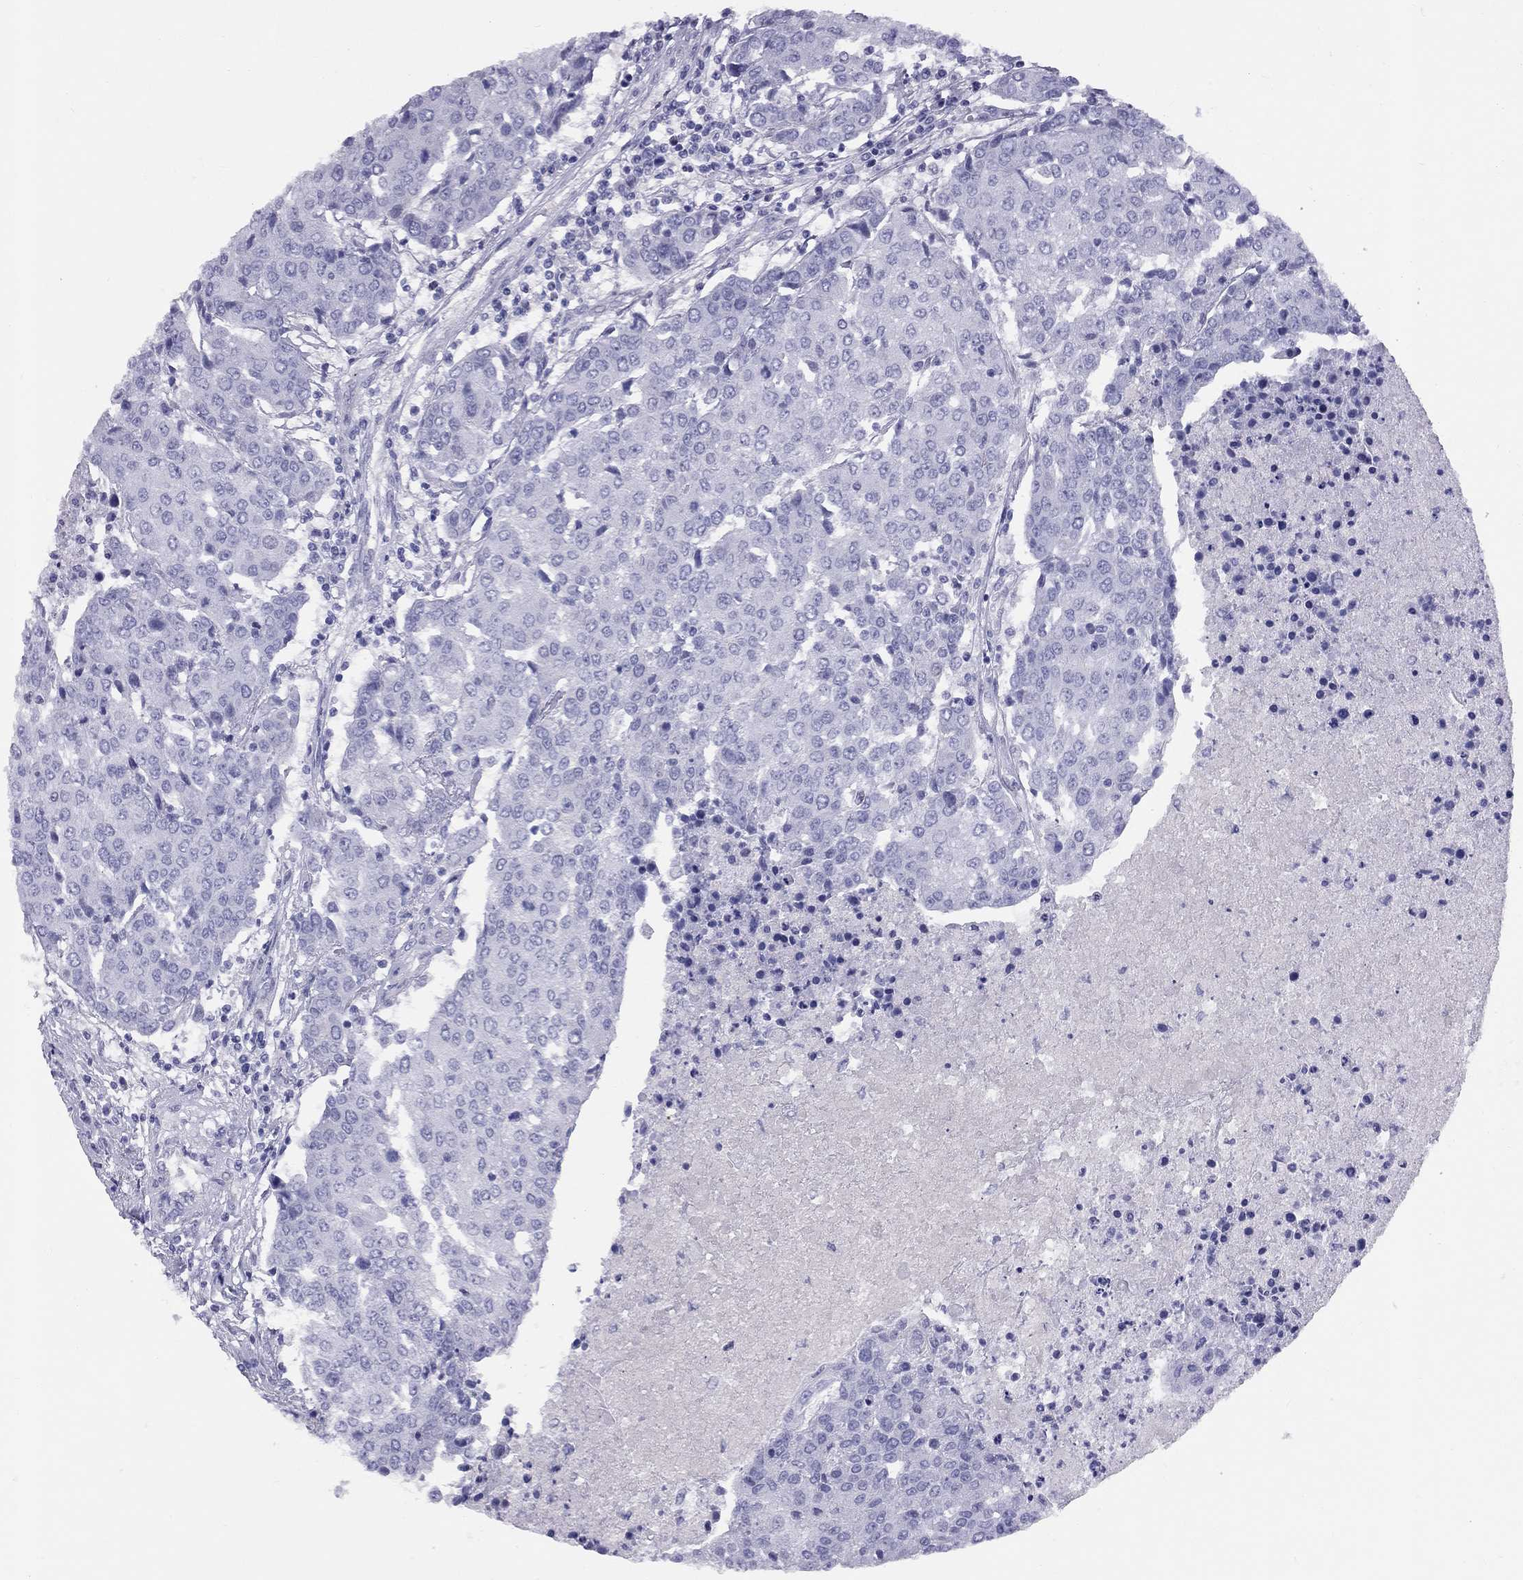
{"staining": {"intensity": "negative", "quantity": "none", "location": "none"}, "tissue": "urothelial cancer", "cell_type": "Tumor cells", "image_type": "cancer", "snomed": [{"axis": "morphology", "description": "Urothelial carcinoma, High grade"}, {"axis": "topography", "description": "Urinary bladder"}], "caption": "This micrograph is of urothelial carcinoma (high-grade) stained with IHC to label a protein in brown with the nuclei are counter-stained blue. There is no expression in tumor cells. (DAB IHC, high magnification).", "gene": "FSCN3", "patient": {"sex": "female", "age": 85}}